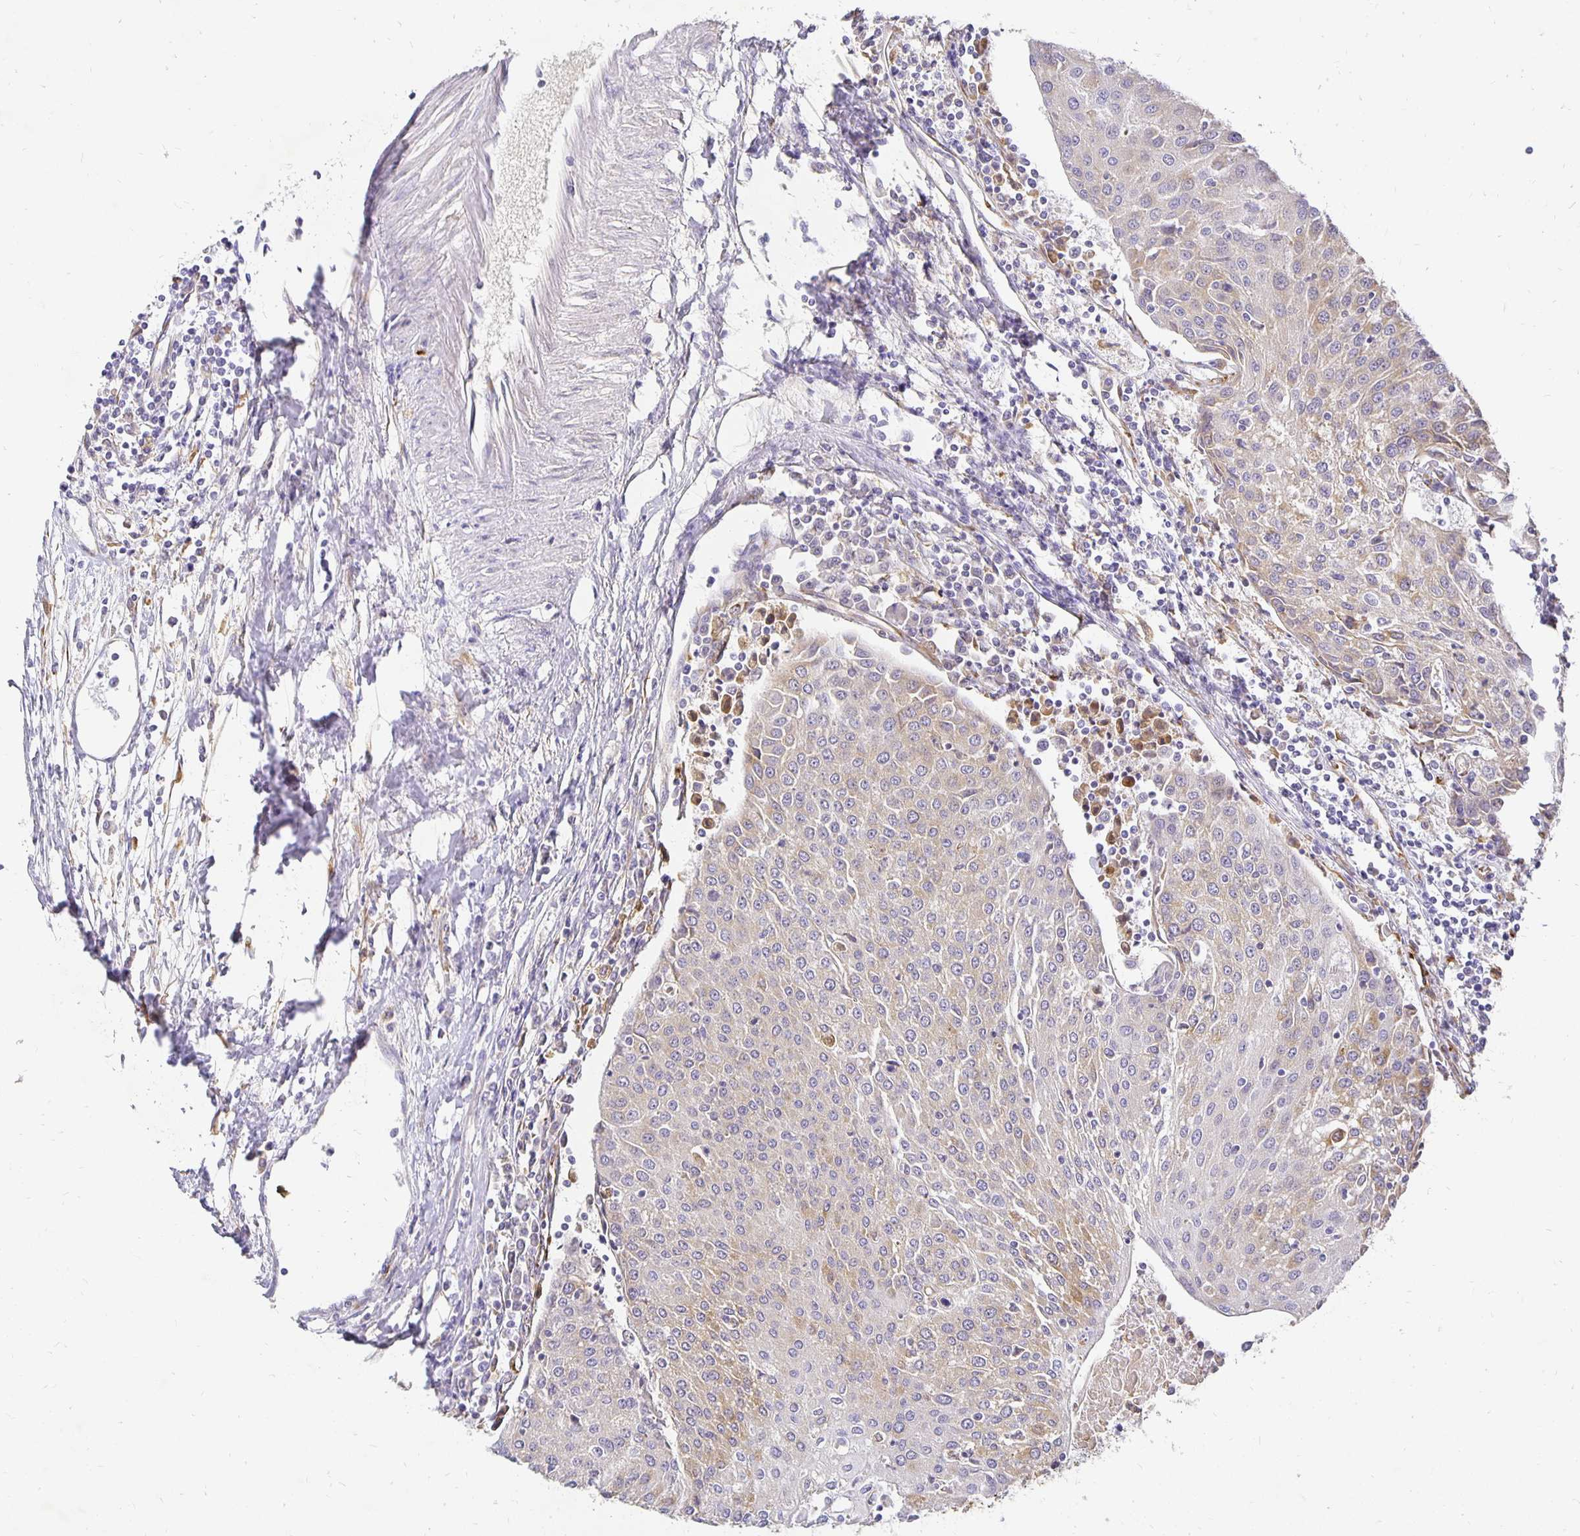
{"staining": {"intensity": "moderate", "quantity": "<25%", "location": "cytoplasmic/membranous"}, "tissue": "urothelial cancer", "cell_type": "Tumor cells", "image_type": "cancer", "snomed": [{"axis": "morphology", "description": "Urothelial carcinoma, High grade"}, {"axis": "topography", "description": "Urinary bladder"}], "caption": "A brown stain highlights moderate cytoplasmic/membranous expression of a protein in urothelial cancer tumor cells.", "gene": "PLOD1", "patient": {"sex": "female", "age": 85}}